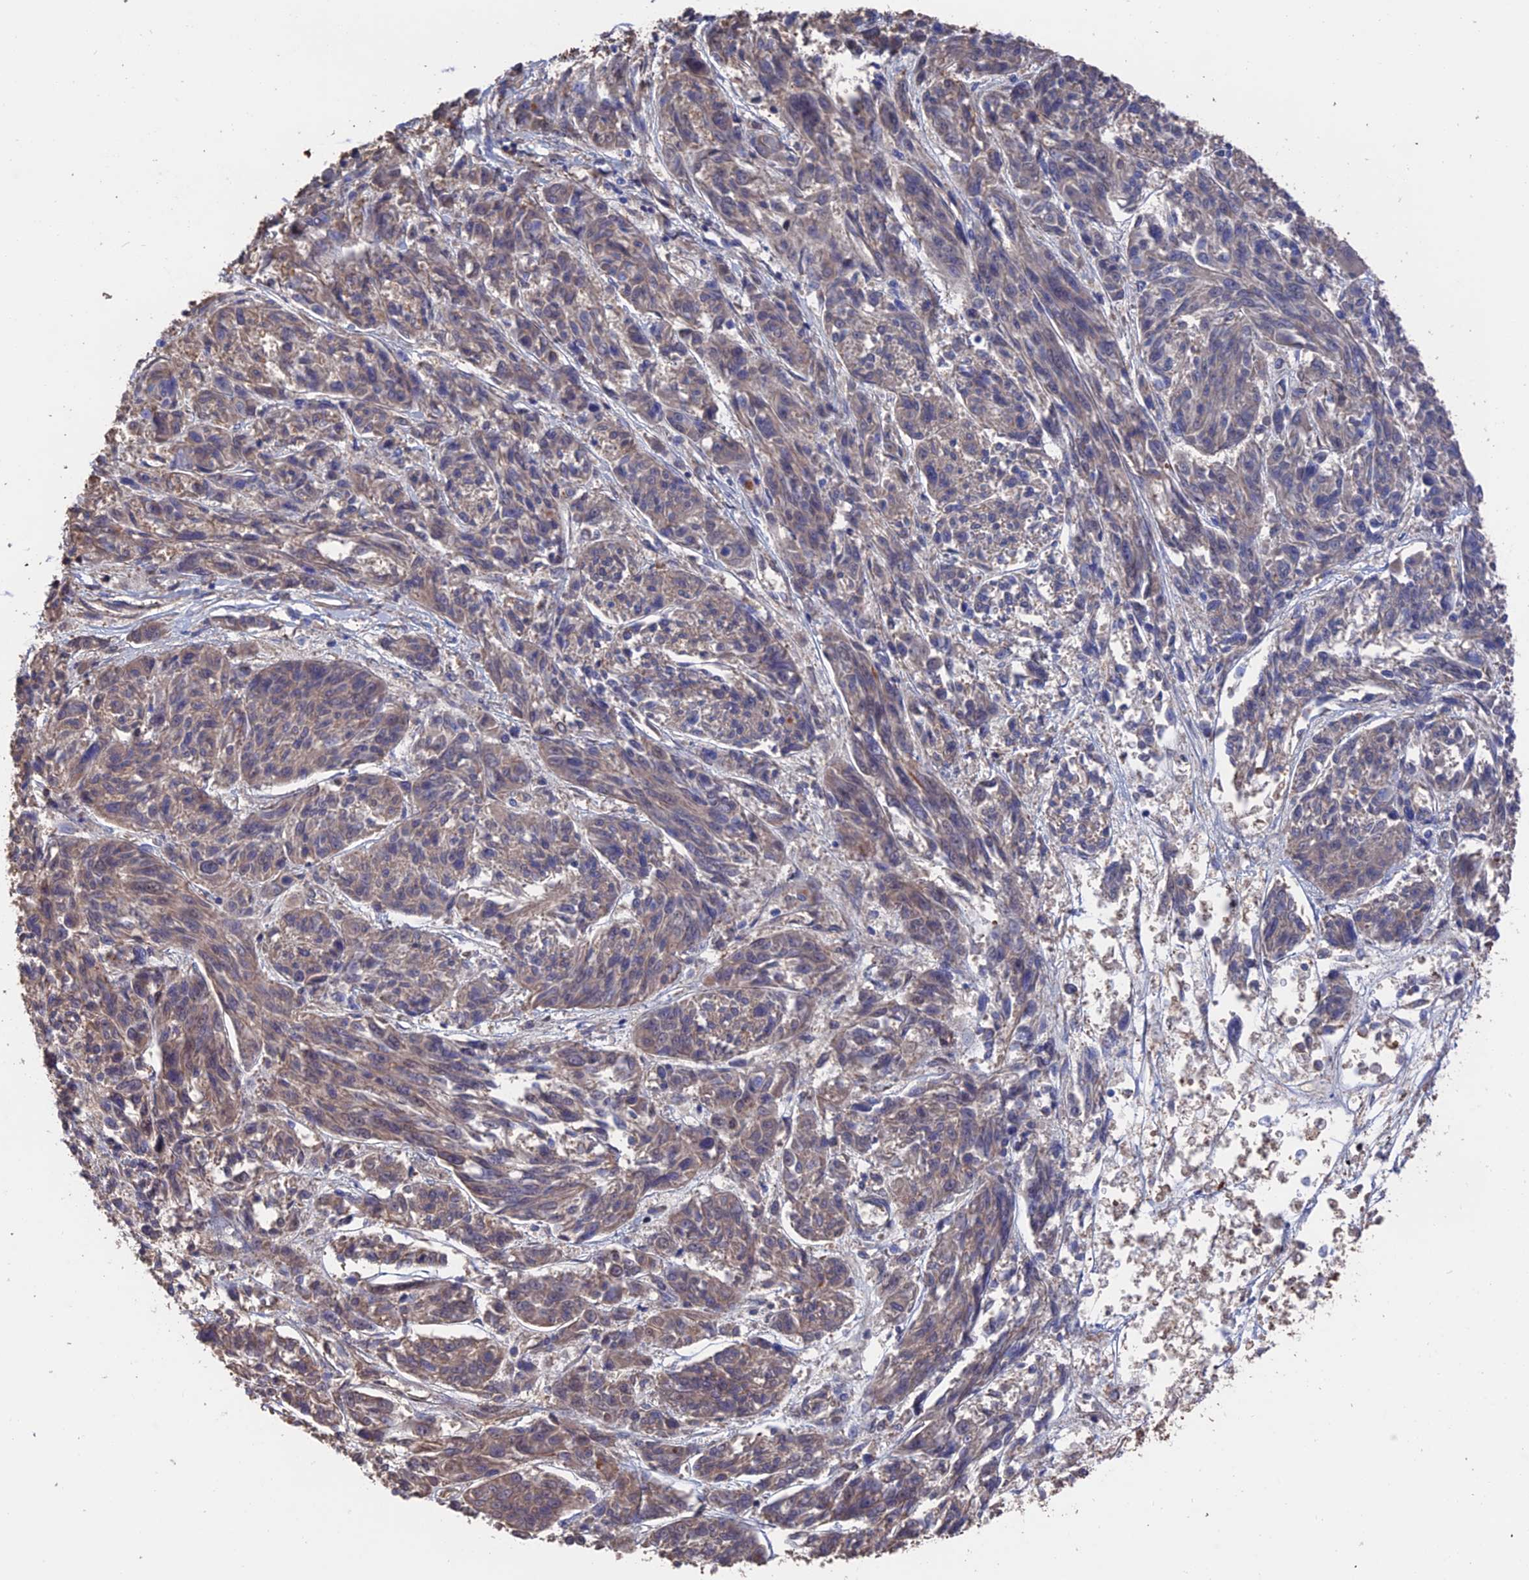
{"staining": {"intensity": "weak", "quantity": "25%-75%", "location": "cytoplasmic/membranous"}, "tissue": "melanoma", "cell_type": "Tumor cells", "image_type": "cancer", "snomed": [{"axis": "morphology", "description": "Malignant melanoma, NOS"}, {"axis": "topography", "description": "Skin"}], "caption": "Tumor cells demonstrate weak cytoplasmic/membranous staining in approximately 25%-75% of cells in melanoma.", "gene": "HPF1", "patient": {"sex": "male", "age": 53}}